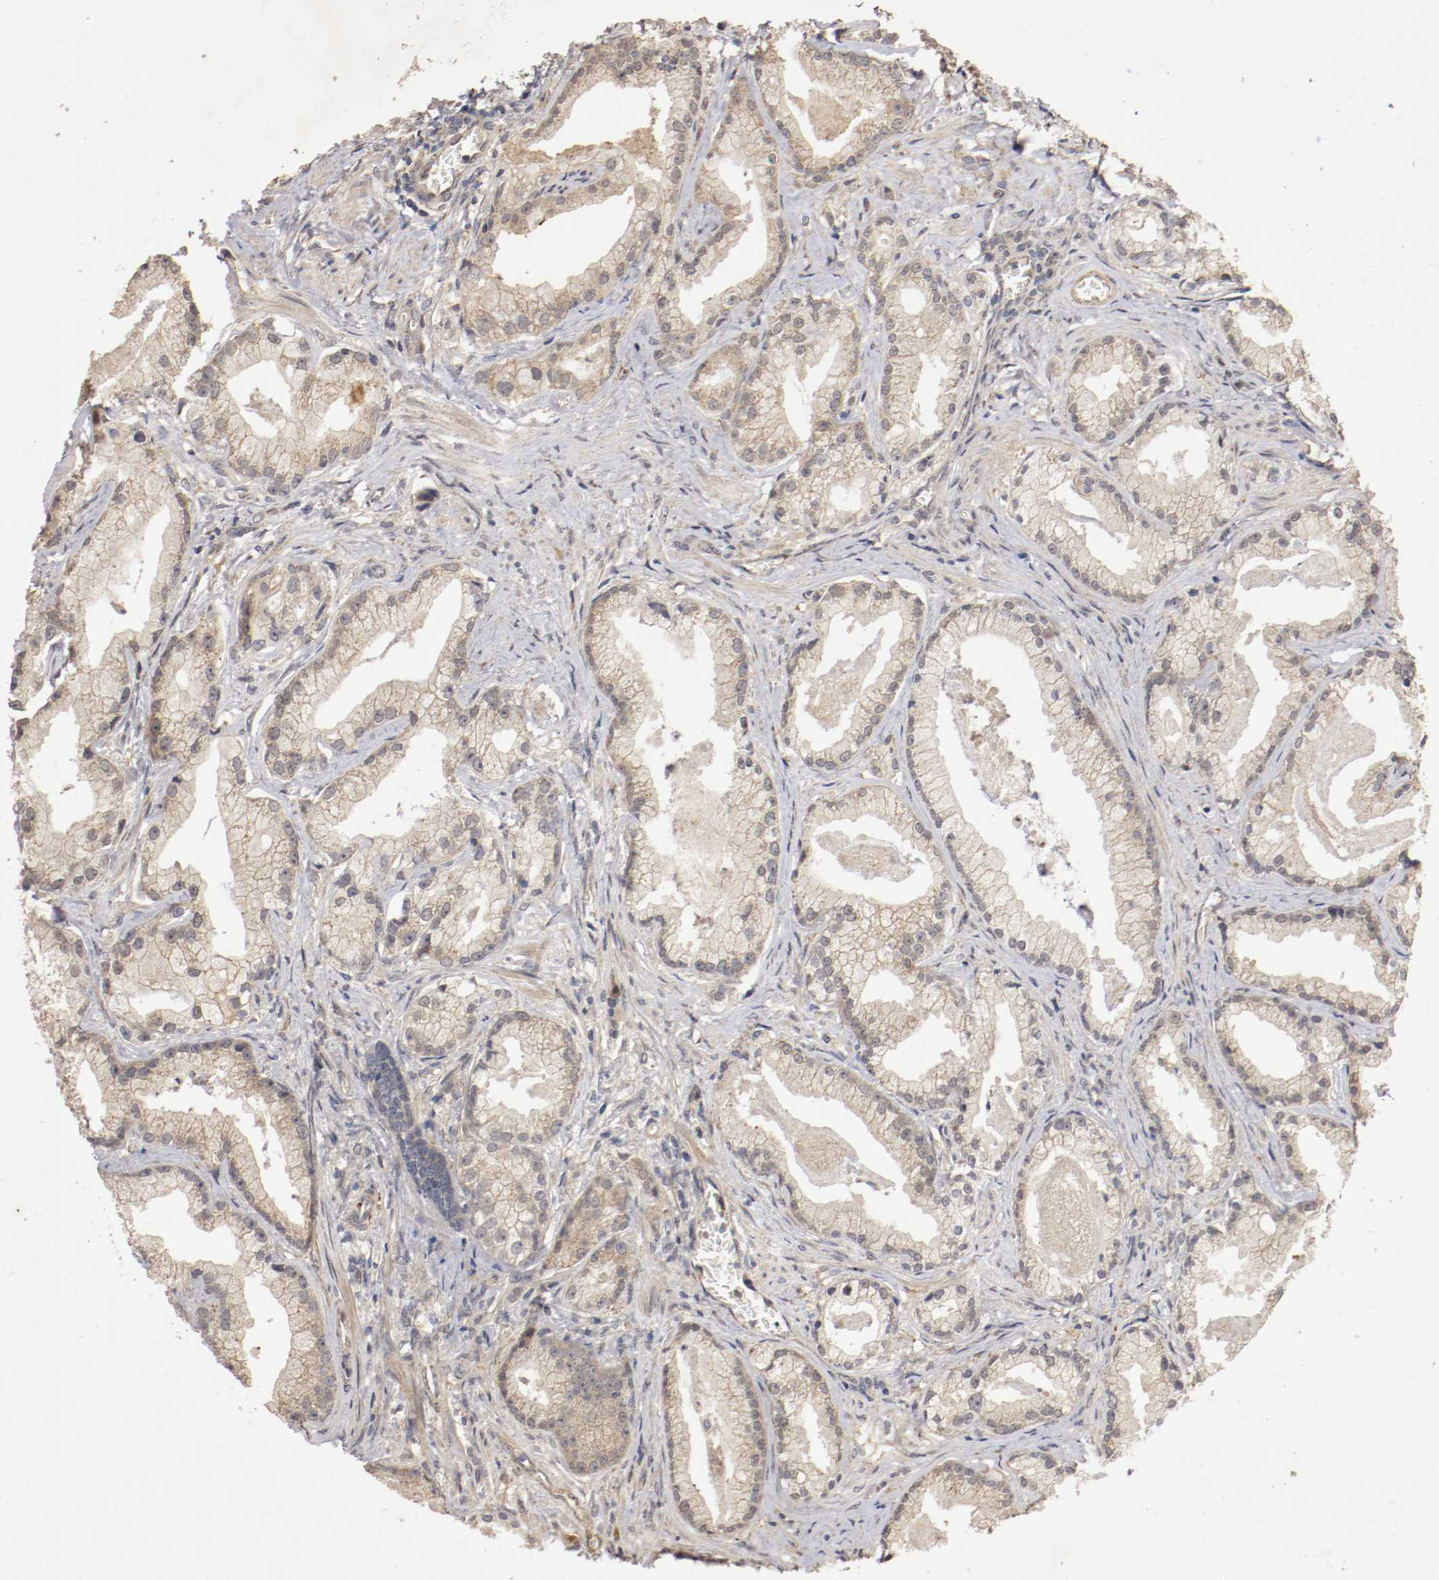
{"staining": {"intensity": "moderate", "quantity": ">75%", "location": "cytoplasmic/membranous"}, "tissue": "prostate cancer", "cell_type": "Tumor cells", "image_type": "cancer", "snomed": [{"axis": "morphology", "description": "Adenocarcinoma, Low grade"}, {"axis": "topography", "description": "Prostate"}], "caption": "DAB (3,3'-diaminobenzidine) immunohistochemical staining of prostate cancer reveals moderate cytoplasmic/membranous protein staining in about >75% of tumor cells.", "gene": "TNFRSF1B", "patient": {"sex": "male", "age": 59}}